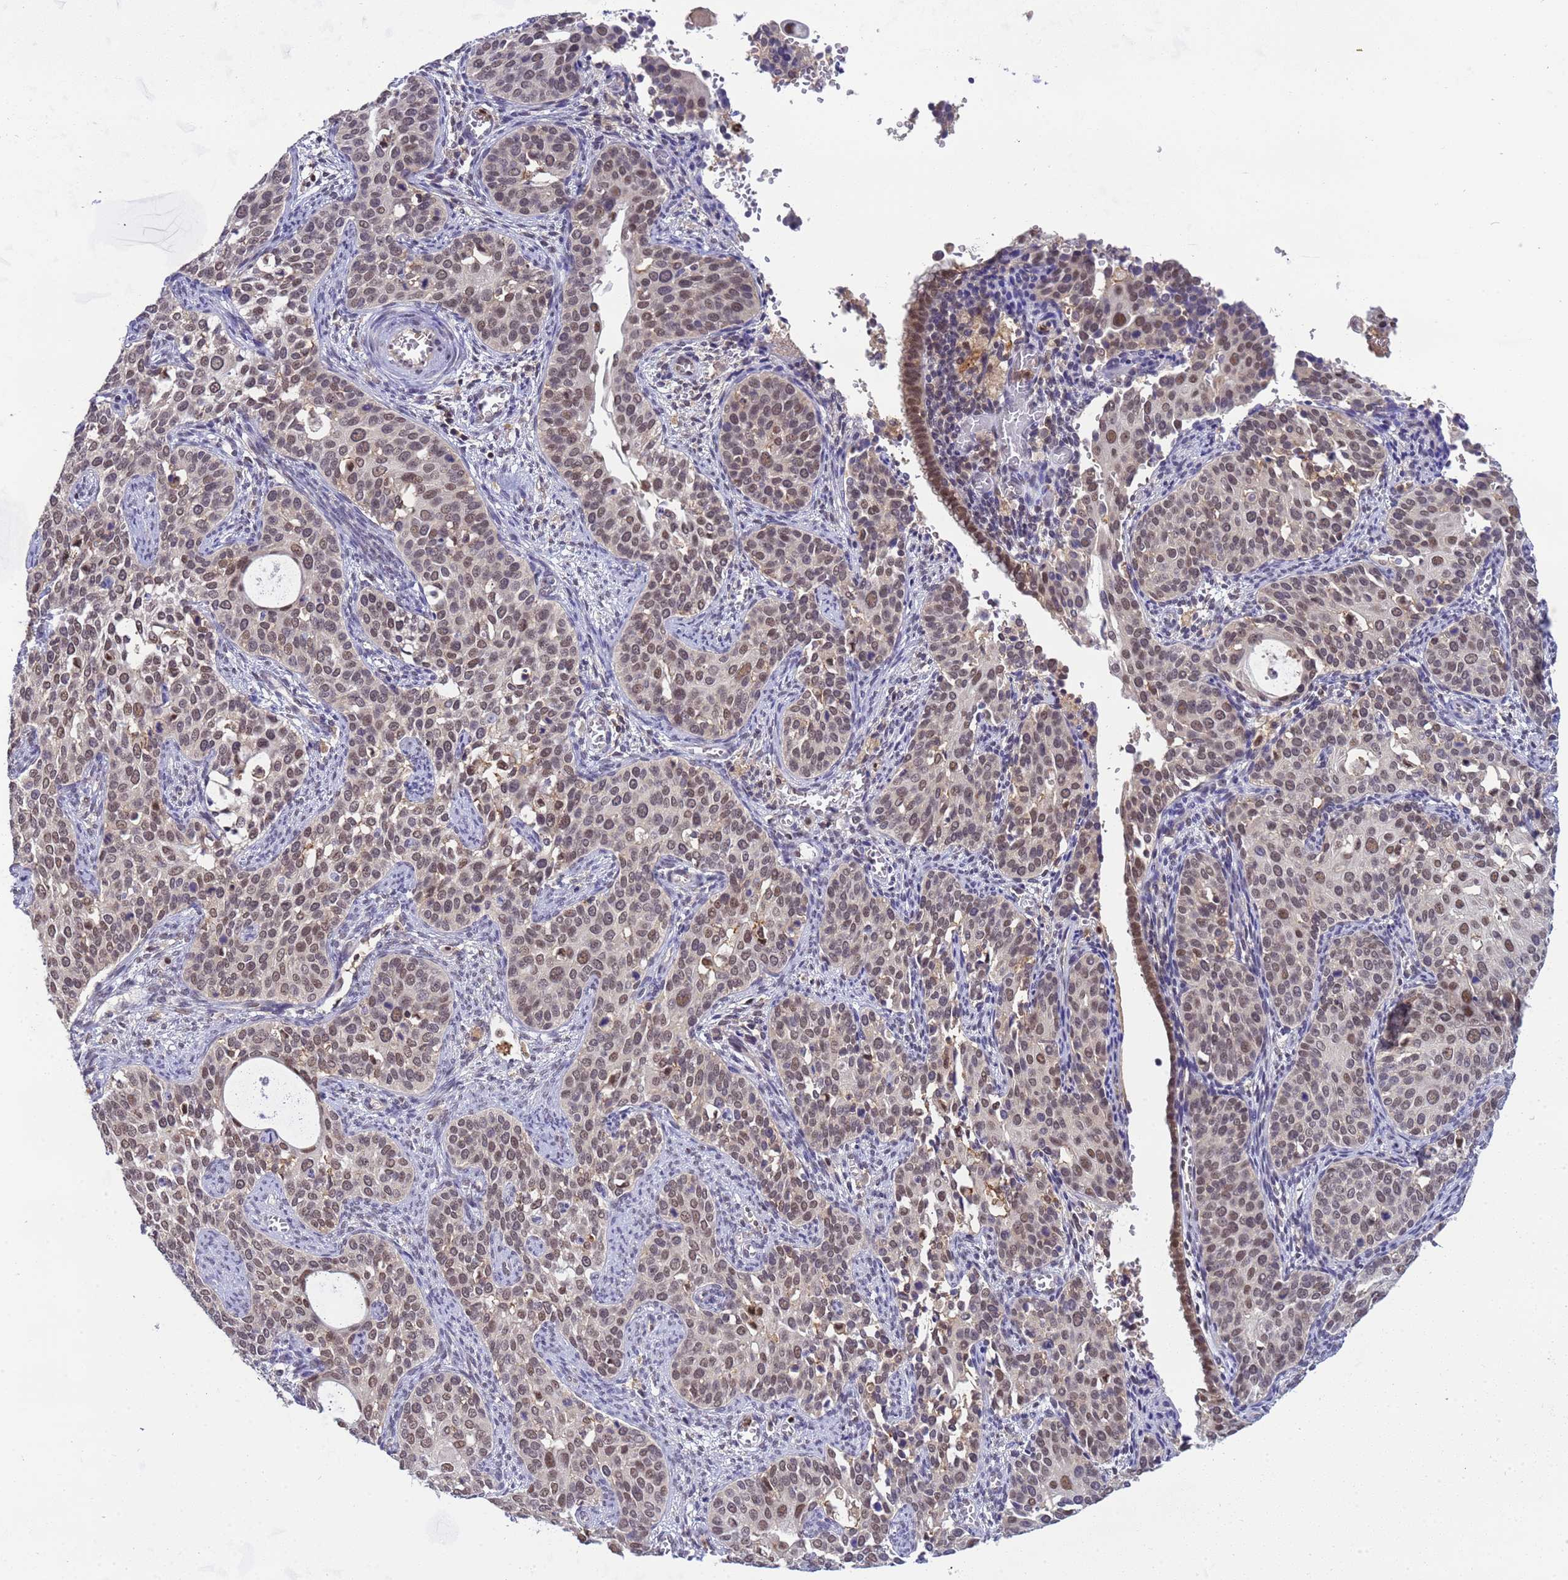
{"staining": {"intensity": "moderate", "quantity": ">75%", "location": "nuclear"}, "tissue": "cervical cancer", "cell_type": "Tumor cells", "image_type": "cancer", "snomed": [{"axis": "morphology", "description": "Squamous cell carcinoma, NOS"}, {"axis": "topography", "description": "Cervix"}], "caption": "Immunohistochemical staining of human squamous cell carcinoma (cervical) displays medium levels of moderate nuclear expression in approximately >75% of tumor cells. (brown staining indicates protein expression, while blue staining denotes nuclei).", "gene": "CD53", "patient": {"sex": "female", "age": 44}}